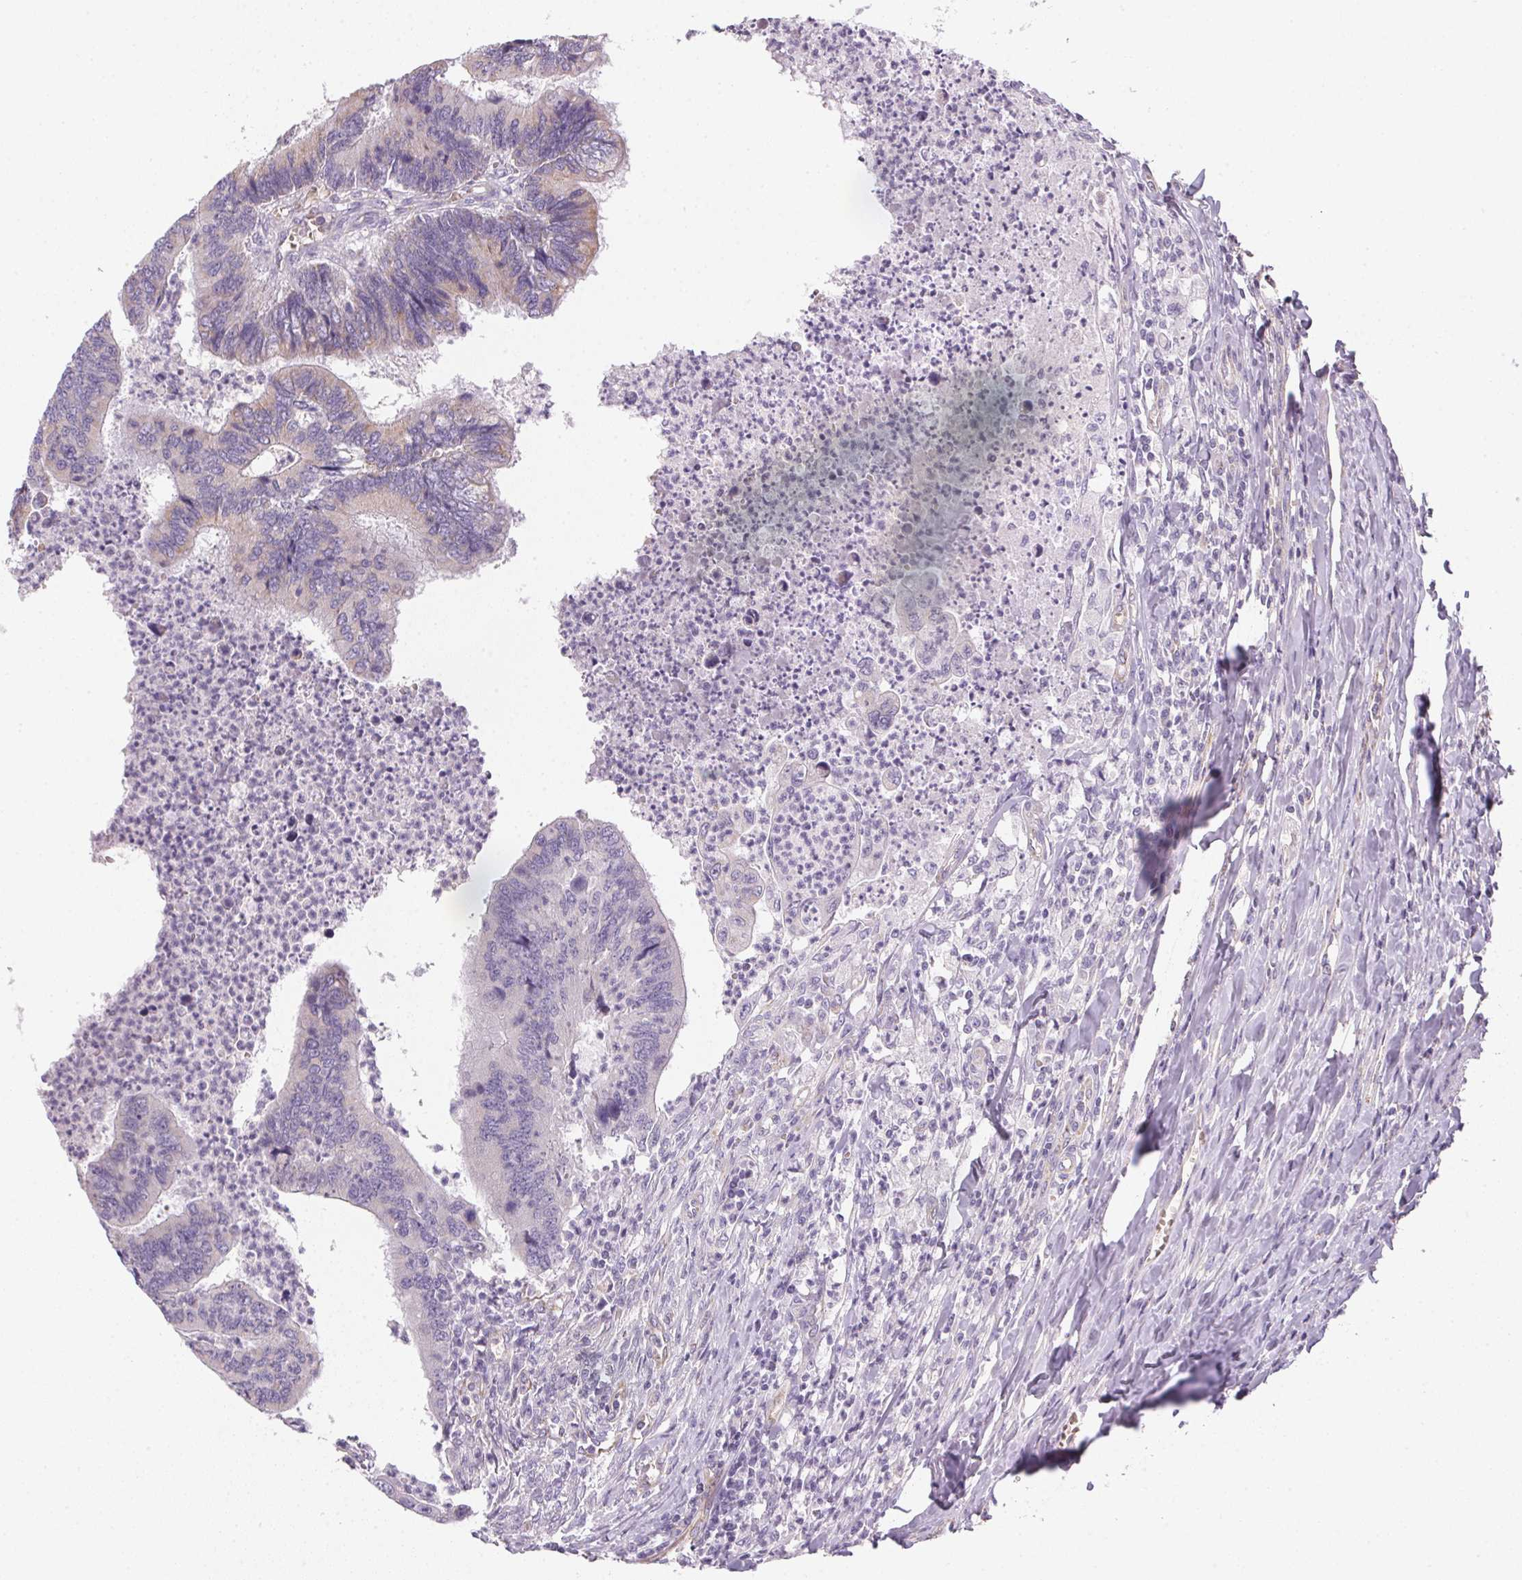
{"staining": {"intensity": "weak", "quantity": "<25%", "location": "cytoplasmic/membranous"}, "tissue": "colorectal cancer", "cell_type": "Tumor cells", "image_type": "cancer", "snomed": [{"axis": "morphology", "description": "Adenocarcinoma, NOS"}, {"axis": "topography", "description": "Colon"}], "caption": "Immunohistochemistry (IHC) histopathology image of human colorectal adenocarcinoma stained for a protein (brown), which exhibits no expression in tumor cells. (Stains: DAB immunohistochemistry with hematoxylin counter stain, Microscopy: brightfield microscopy at high magnification).", "gene": "SMYD1", "patient": {"sex": "female", "age": 67}}